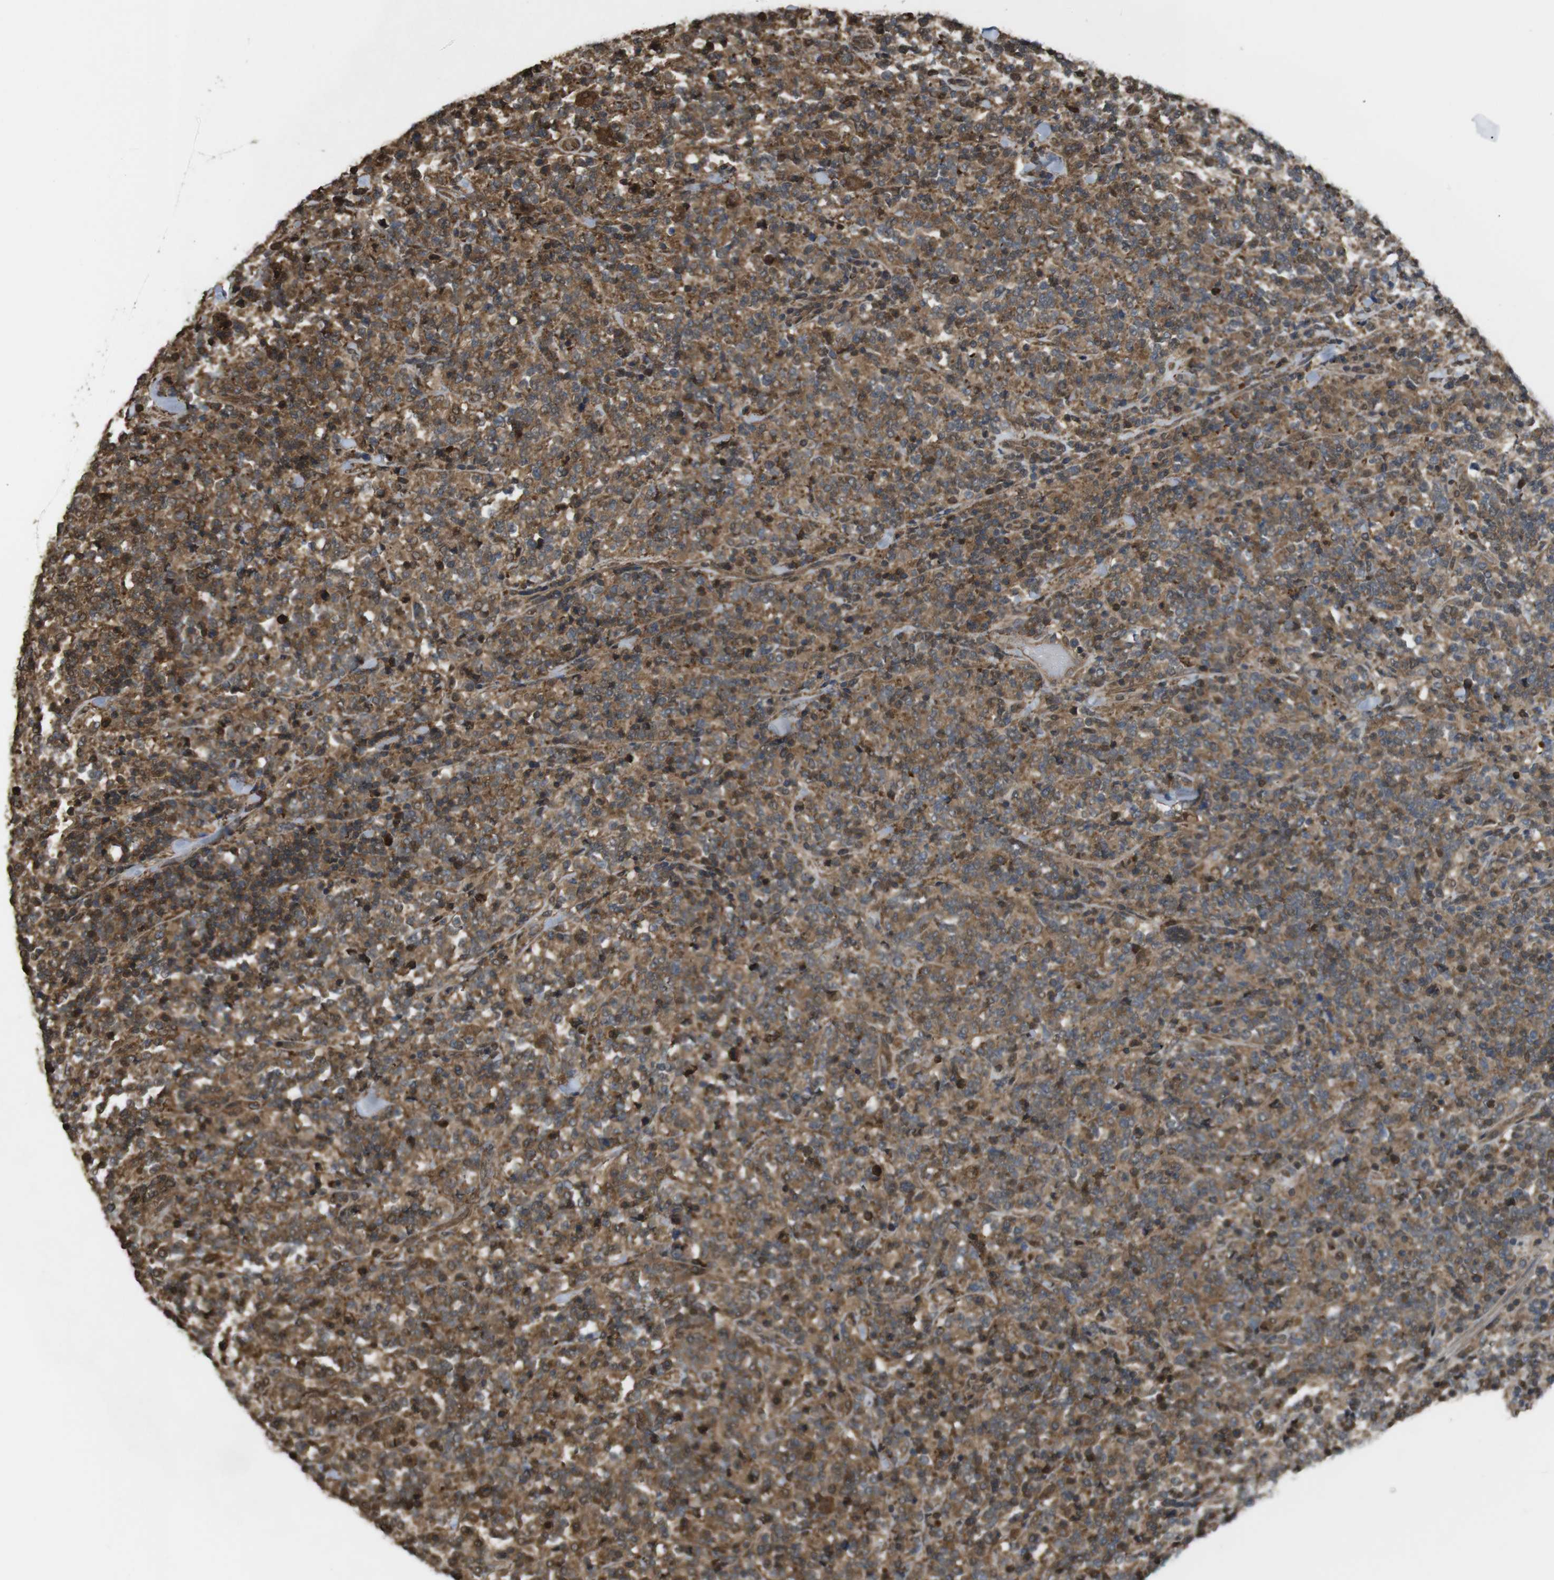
{"staining": {"intensity": "strong", "quantity": ">75%", "location": "cytoplasmic/membranous"}, "tissue": "lymphoma", "cell_type": "Tumor cells", "image_type": "cancer", "snomed": [{"axis": "morphology", "description": "Malignant lymphoma, non-Hodgkin's type, High grade"}, {"axis": "topography", "description": "Soft tissue"}], "caption": "Immunohistochemical staining of lymphoma demonstrates high levels of strong cytoplasmic/membranous protein expression in about >75% of tumor cells.", "gene": "ARHGDIA", "patient": {"sex": "male", "age": 18}}